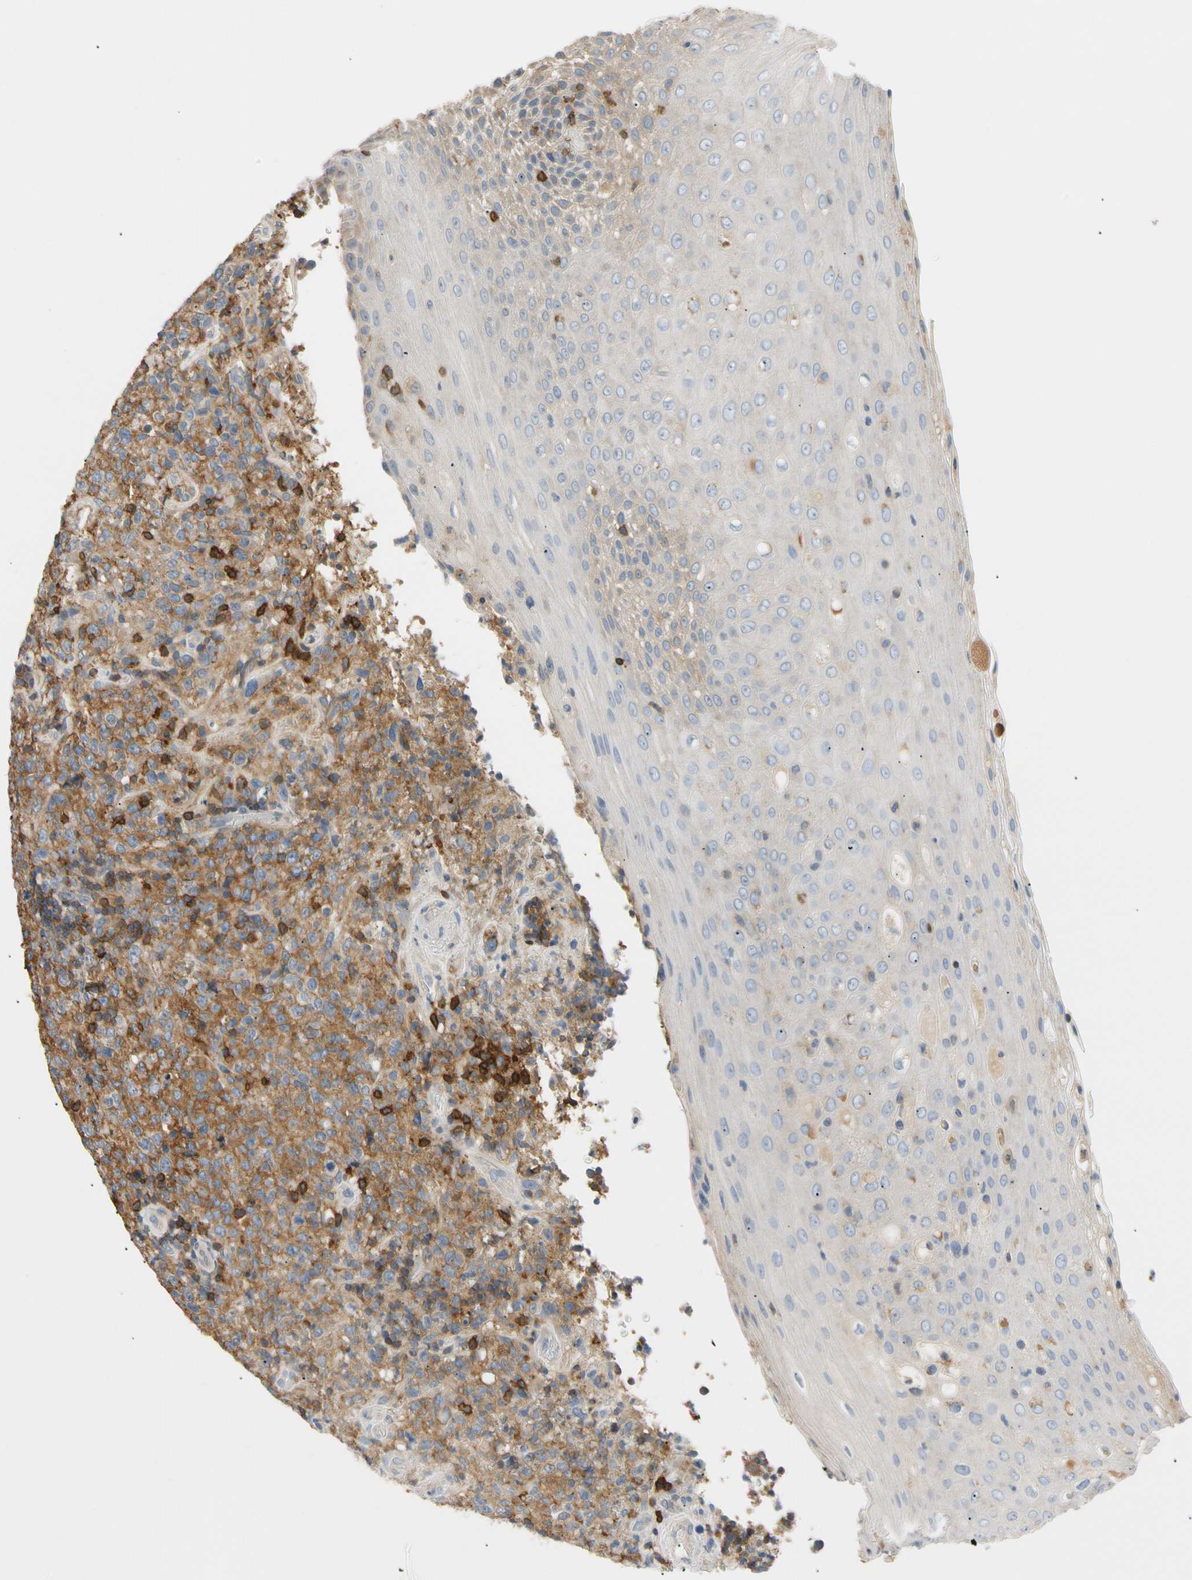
{"staining": {"intensity": "moderate", "quantity": ">75%", "location": "cytoplasmic/membranous"}, "tissue": "lymphoma", "cell_type": "Tumor cells", "image_type": "cancer", "snomed": [{"axis": "morphology", "description": "Malignant lymphoma, non-Hodgkin's type, High grade"}, {"axis": "topography", "description": "Tonsil"}], "caption": "A medium amount of moderate cytoplasmic/membranous expression is seen in approximately >75% of tumor cells in lymphoma tissue. Nuclei are stained in blue.", "gene": "TNFRSF18", "patient": {"sex": "female", "age": 36}}